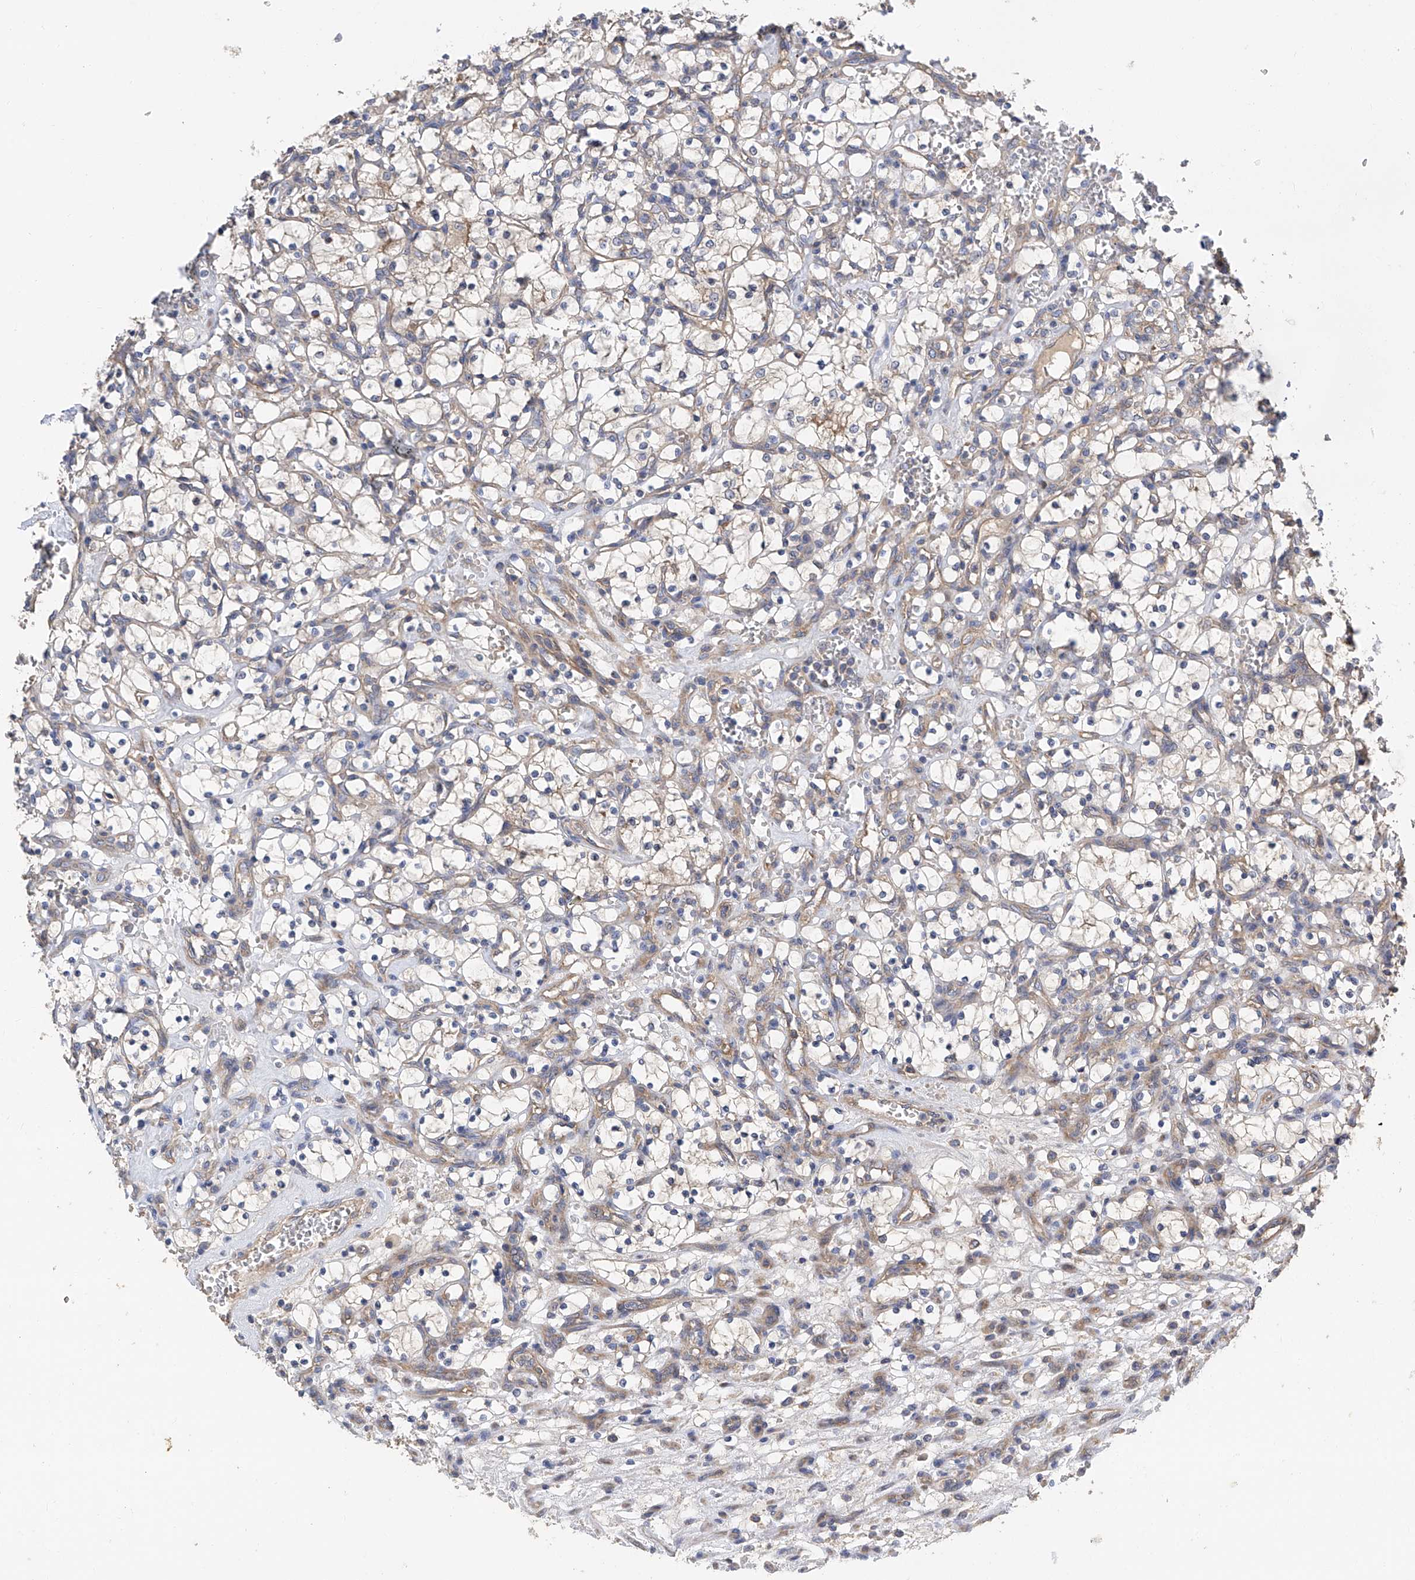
{"staining": {"intensity": "weak", "quantity": "<25%", "location": "cytoplasmic/membranous"}, "tissue": "renal cancer", "cell_type": "Tumor cells", "image_type": "cancer", "snomed": [{"axis": "morphology", "description": "Adenocarcinoma, NOS"}, {"axis": "topography", "description": "Kidney"}], "caption": "Renal cancer (adenocarcinoma) was stained to show a protein in brown. There is no significant positivity in tumor cells. (DAB (3,3'-diaminobenzidine) immunohistochemistry (IHC) visualized using brightfield microscopy, high magnification).", "gene": "PTK2", "patient": {"sex": "female", "age": 69}}